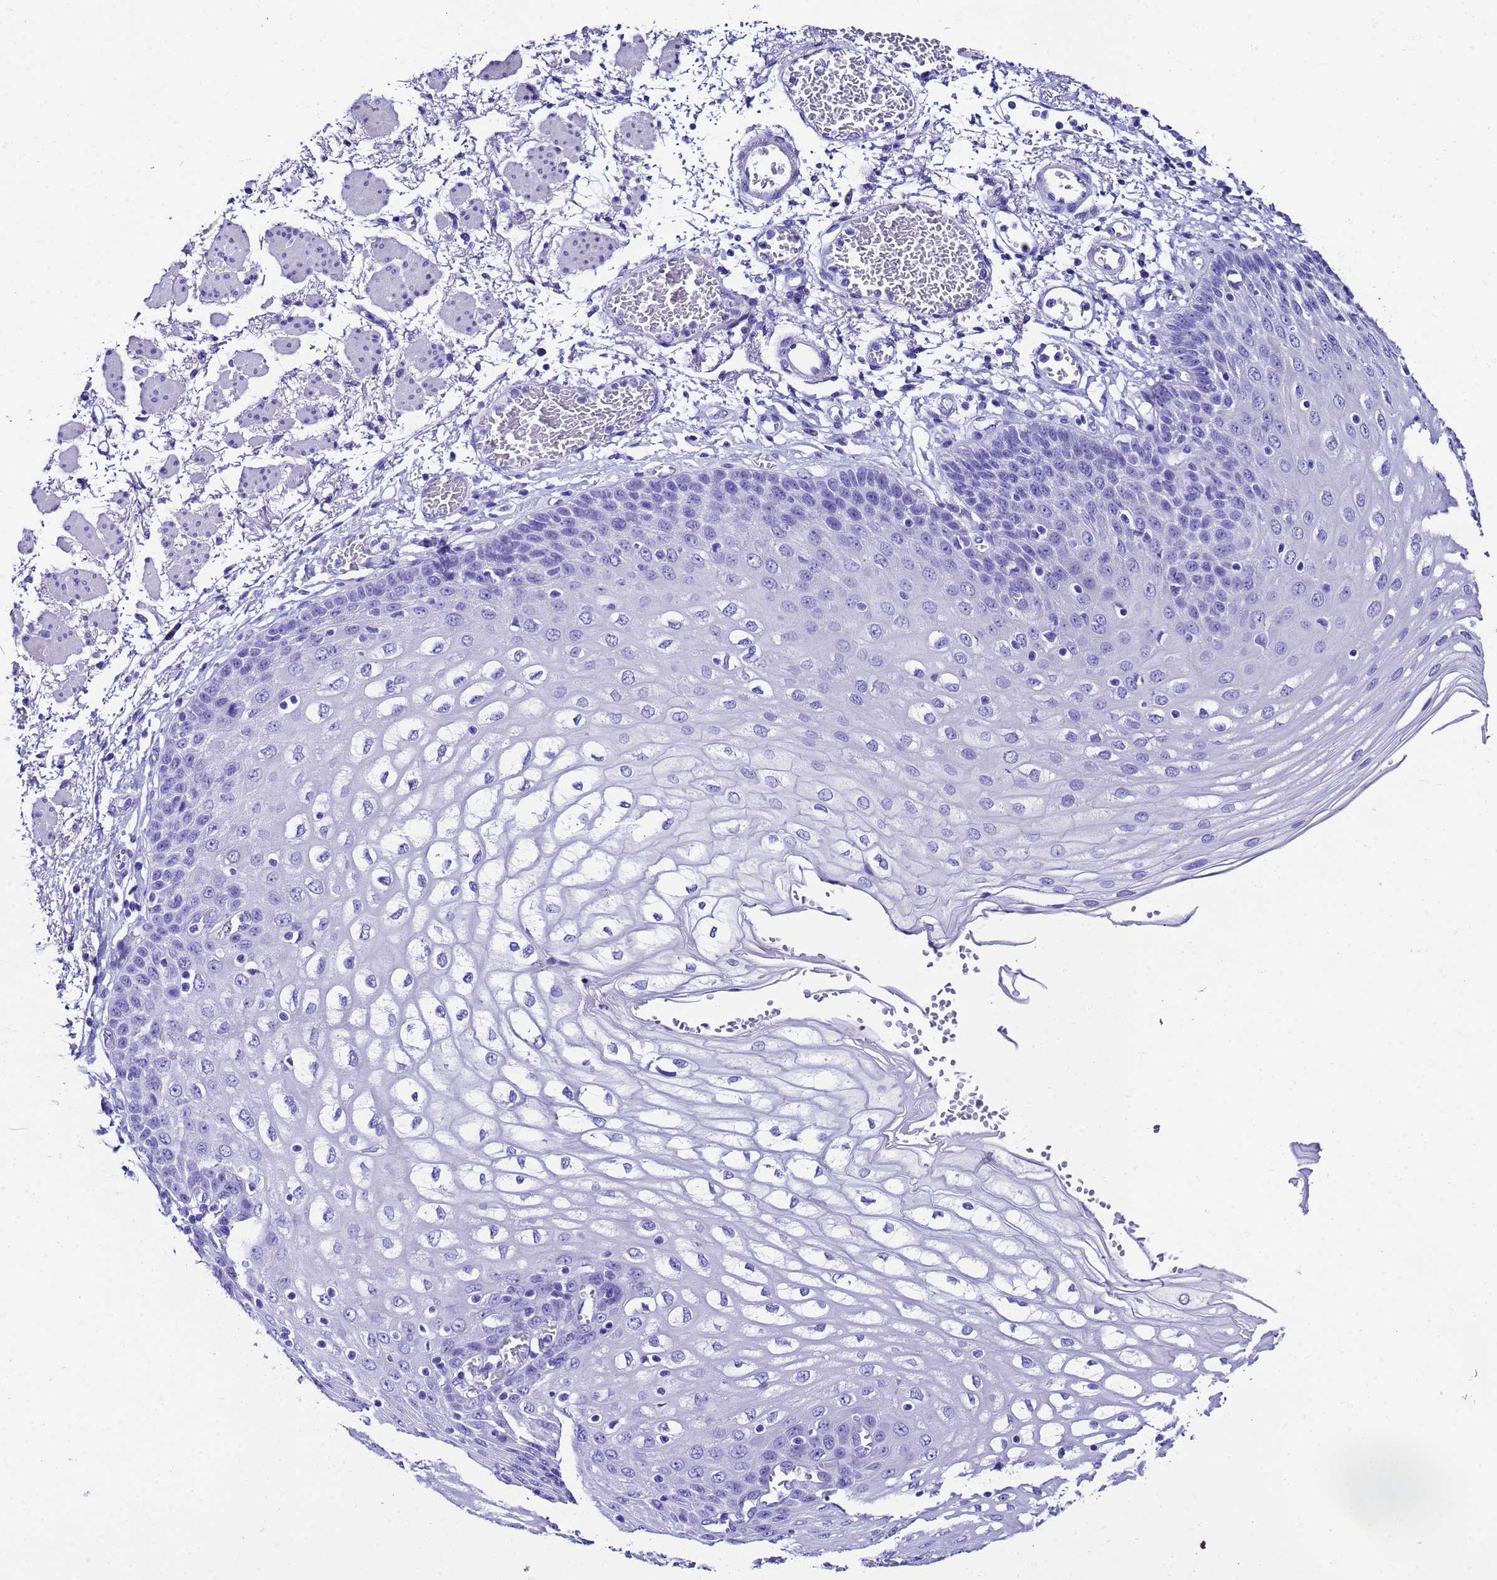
{"staining": {"intensity": "negative", "quantity": "none", "location": "none"}, "tissue": "esophagus", "cell_type": "Squamous epithelial cells", "image_type": "normal", "snomed": [{"axis": "morphology", "description": "Normal tissue, NOS"}, {"axis": "topography", "description": "Esophagus"}], "caption": "Protein analysis of unremarkable esophagus shows no significant expression in squamous epithelial cells.", "gene": "UGT2A1", "patient": {"sex": "male", "age": 81}}